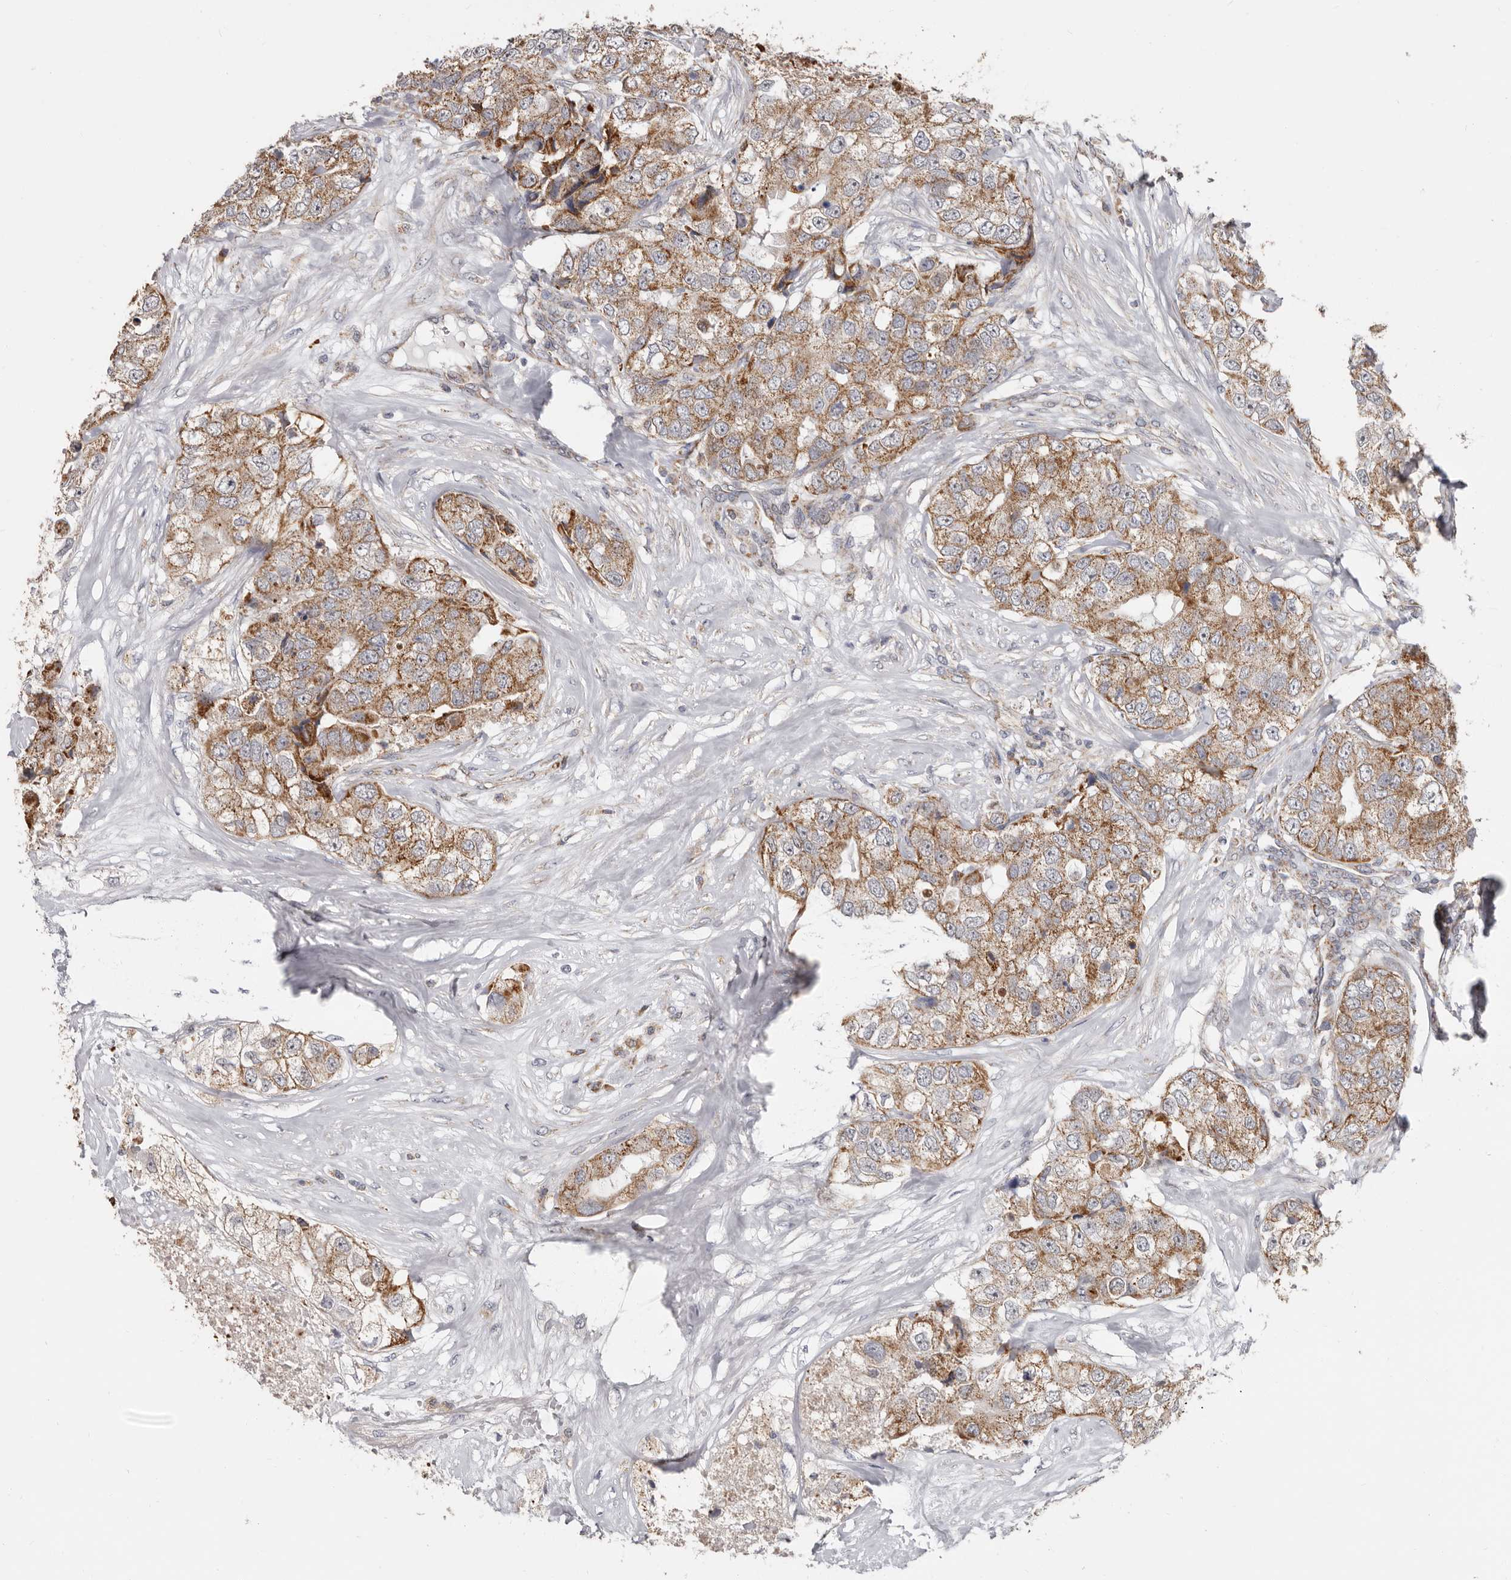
{"staining": {"intensity": "moderate", "quantity": ">75%", "location": "cytoplasmic/membranous"}, "tissue": "breast cancer", "cell_type": "Tumor cells", "image_type": "cancer", "snomed": [{"axis": "morphology", "description": "Duct carcinoma"}, {"axis": "topography", "description": "Breast"}], "caption": "Protein expression analysis of human breast invasive ductal carcinoma reveals moderate cytoplasmic/membranous staining in approximately >75% of tumor cells.", "gene": "MRPL18", "patient": {"sex": "female", "age": 62}}